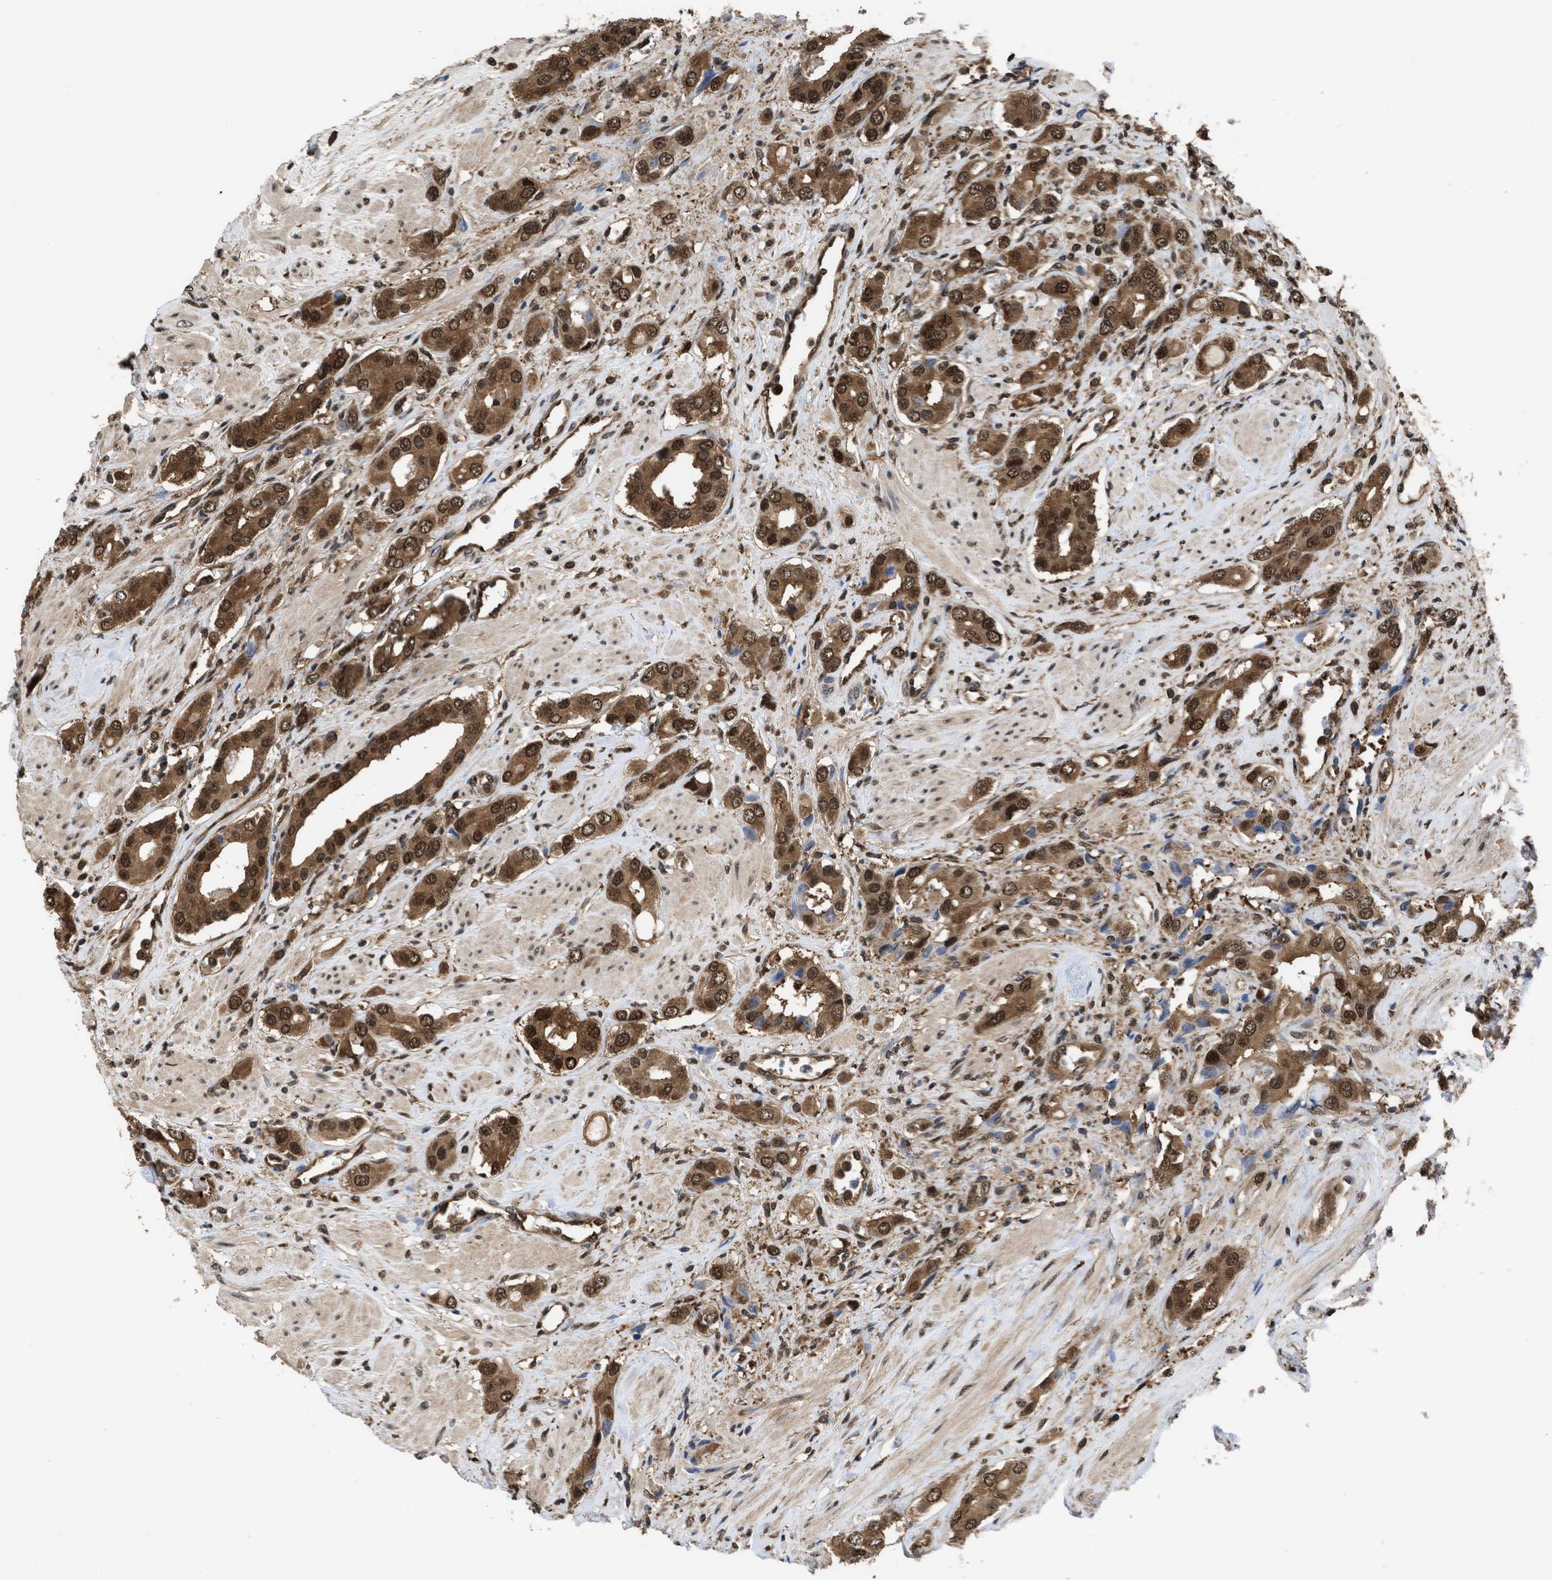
{"staining": {"intensity": "strong", "quantity": ">75%", "location": "cytoplasmic/membranous,nuclear"}, "tissue": "prostate cancer", "cell_type": "Tumor cells", "image_type": "cancer", "snomed": [{"axis": "morphology", "description": "Adenocarcinoma, High grade"}, {"axis": "topography", "description": "Prostate"}], "caption": "Strong cytoplasmic/membranous and nuclear protein staining is appreciated in approximately >75% of tumor cells in prostate cancer (adenocarcinoma (high-grade)).", "gene": "YWHAG", "patient": {"sex": "male", "age": 52}}